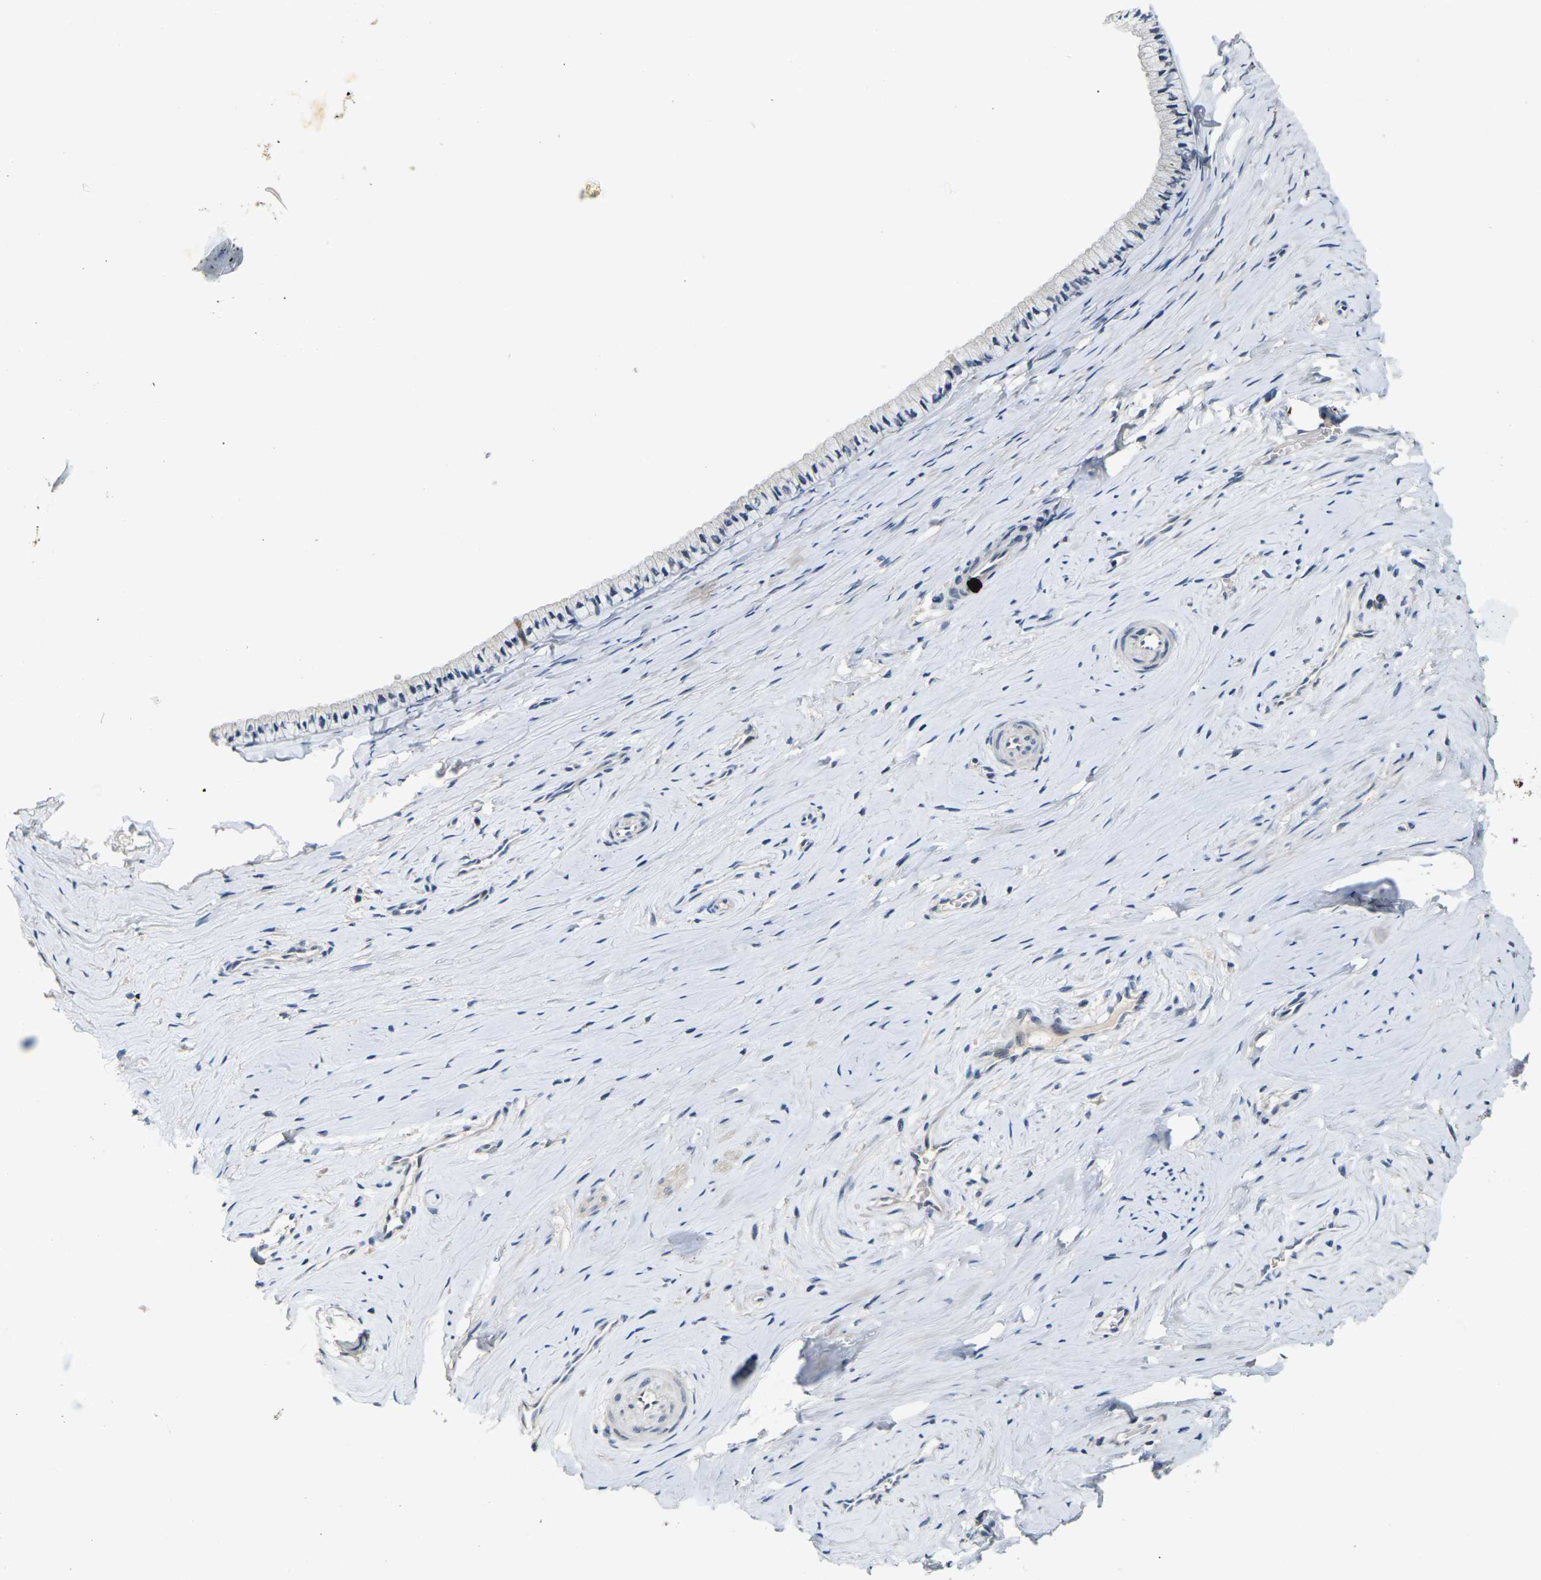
{"staining": {"intensity": "negative", "quantity": "none", "location": "none"}, "tissue": "cervix", "cell_type": "Glandular cells", "image_type": "normal", "snomed": [{"axis": "morphology", "description": "Normal tissue, NOS"}, {"axis": "topography", "description": "Cervix"}], "caption": "DAB immunohistochemical staining of unremarkable human cervix demonstrates no significant expression in glandular cells. (Brightfield microscopy of DAB (3,3'-diaminobenzidine) IHC at high magnification).", "gene": "SHISAL2B", "patient": {"sex": "female", "age": 39}}